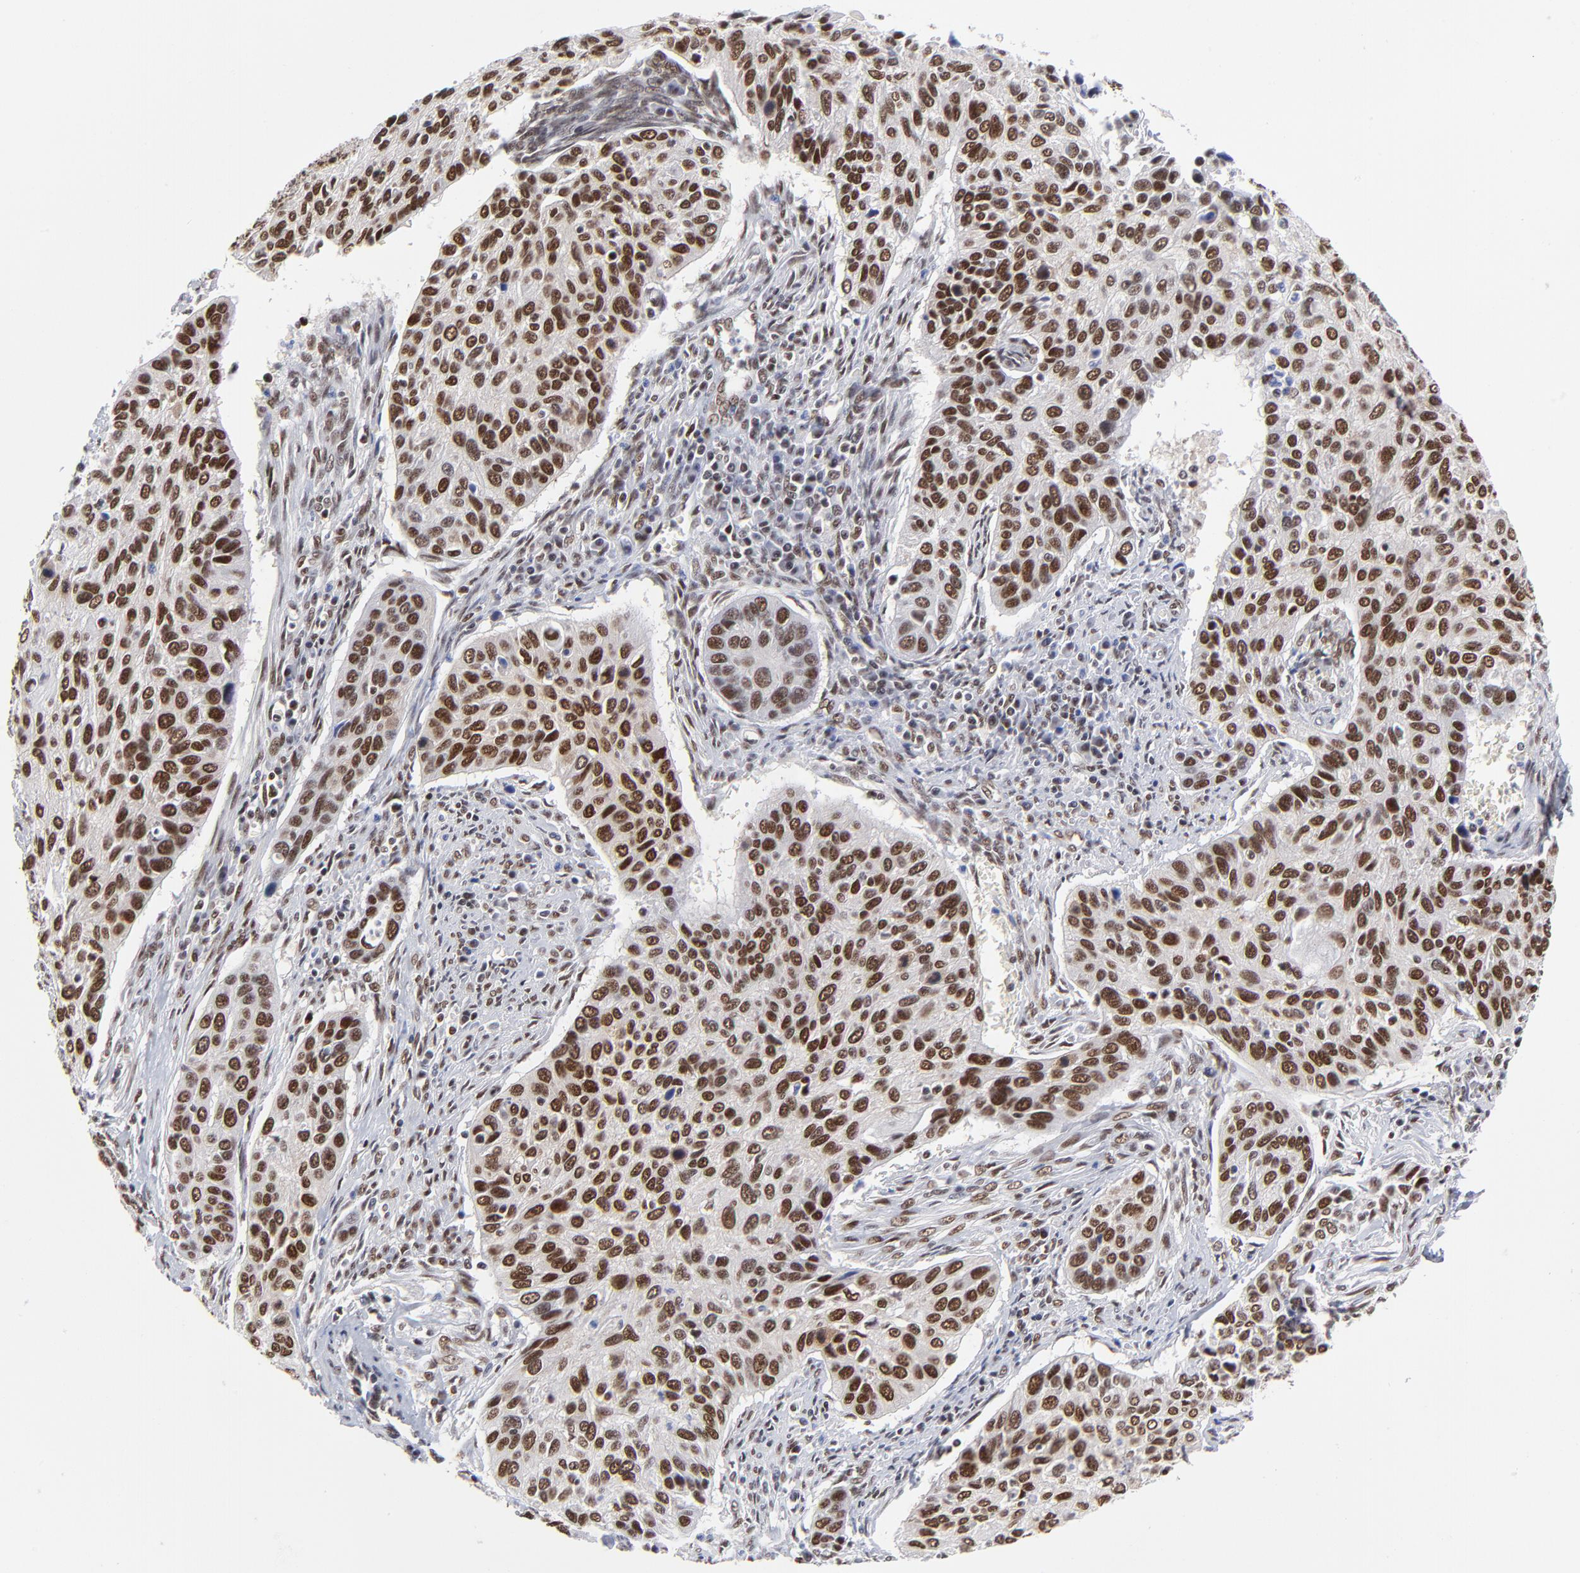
{"staining": {"intensity": "strong", "quantity": ">75%", "location": "nuclear"}, "tissue": "cervical cancer", "cell_type": "Tumor cells", "image_type": "cancer", "snomed": [{"axis": "morphology", "description": "Squamous cell carcinoma, NOS"}, {"axis": "topography", "description": "Cervix"}], "caption": "Protein analysis of cervical cancer (squamous cell carcinoma) tissue reveals strong nuclear positivity in about >75% of tumor cells. (Stains: DAB in brown, nuclei in blue, Microscopy: brightfield microscopy at high magnification).", "gene": "ZMYM3", "patient": {"sex": "female", "age": 57}}